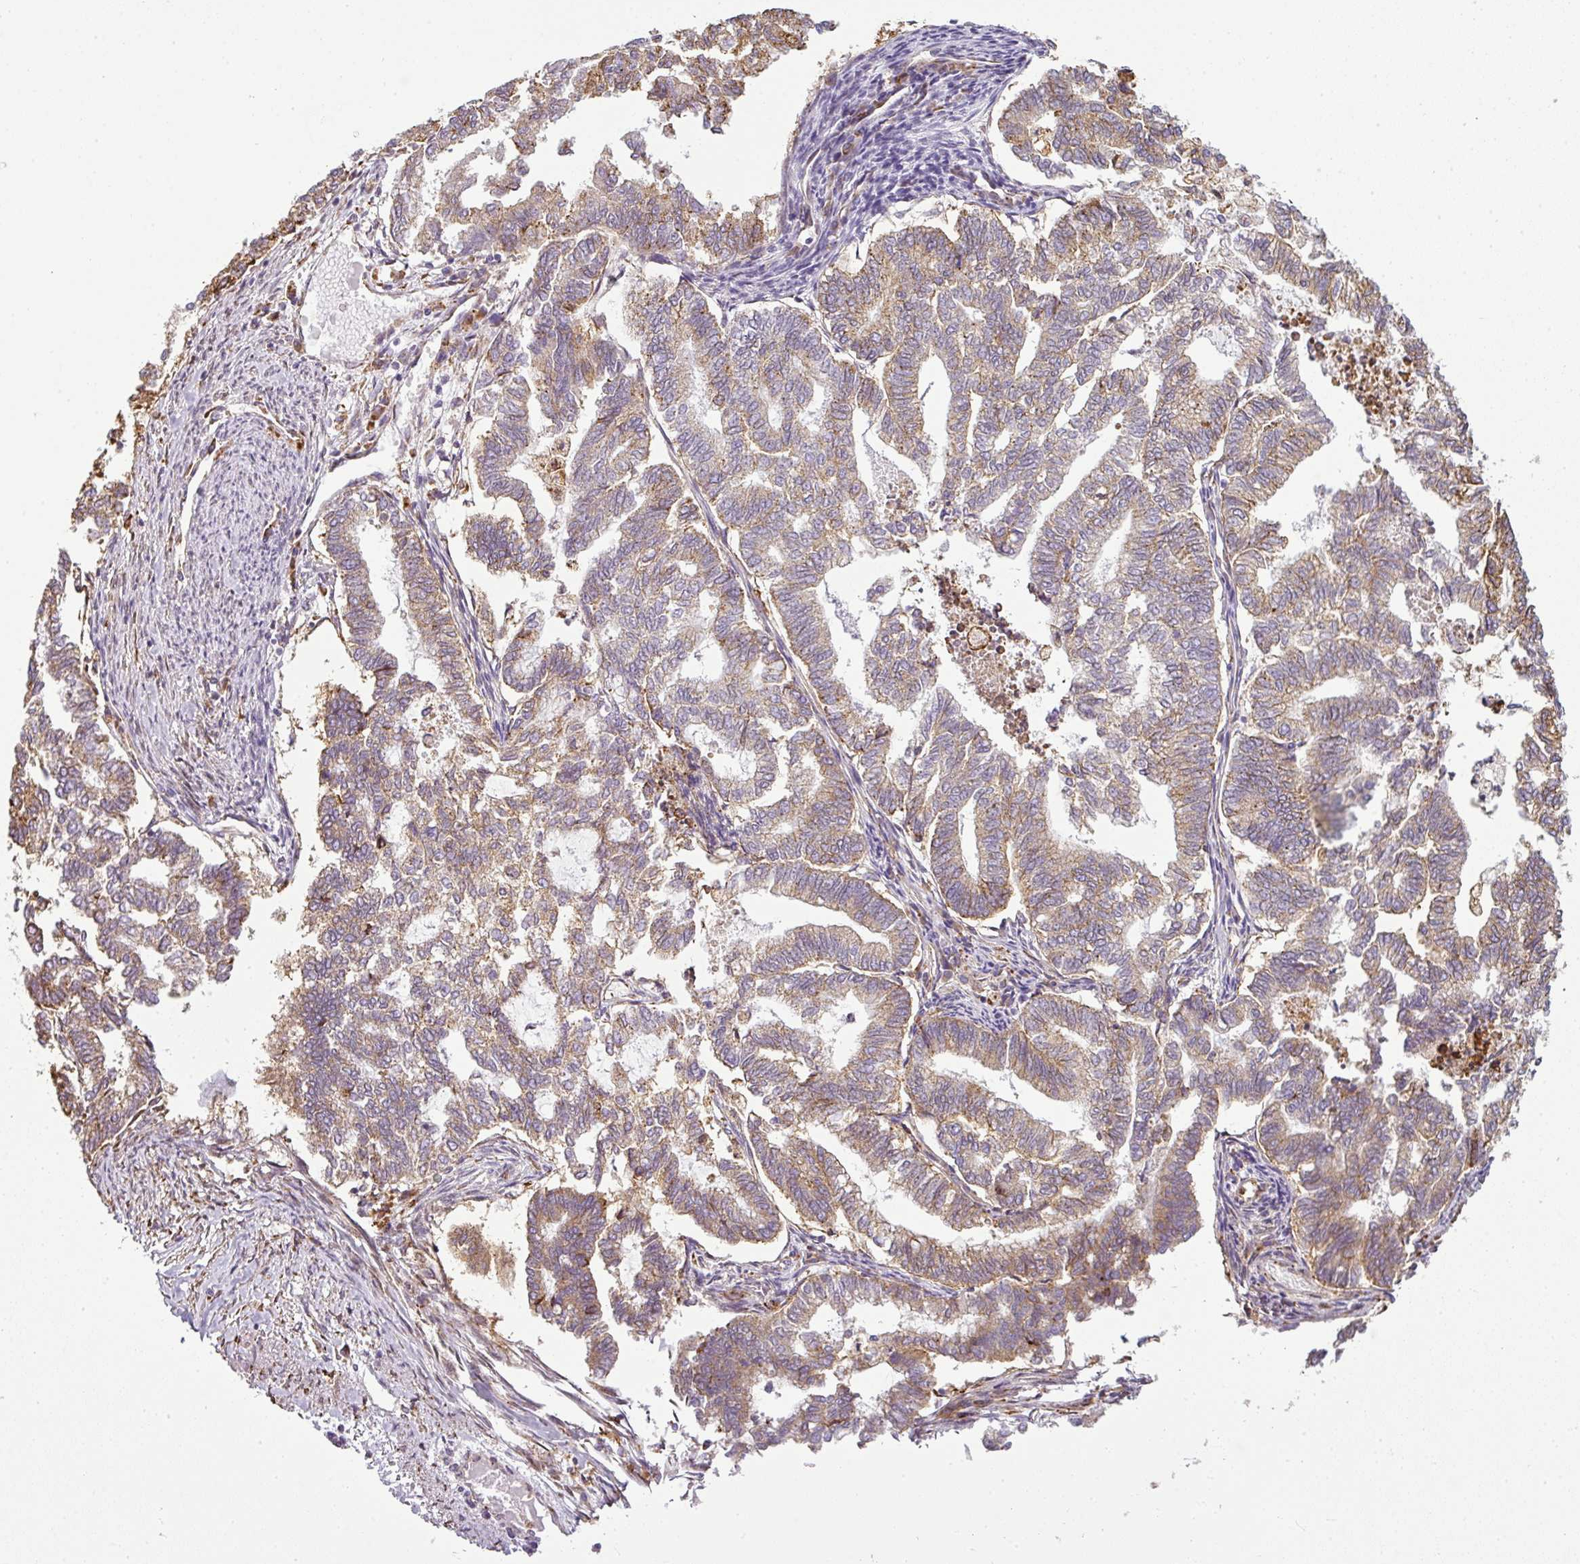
{"staining": {"intensity": "moderate", "quantity": ">75%", "location": "cytoplasmic/membranous"}, "tissue": "endometrial cancer", "cell_type": "Tumor cells", "image_type": "cancer", "snomed": [{"axis": "morphology", "description": "Adenocarcinoma, NOS"}, {"axis": "topography", "description": "Endometrium"}], "caption": "There is medium levels of moderate cytoplasmic/membranous positivity in tumor cells of endometrial cancer (adenocarcinoma), as demonstrated by immunohistochemical staining (brown color).", "gene": "ANKRD18A", "patient": {"sex": "female", "age": 79}}